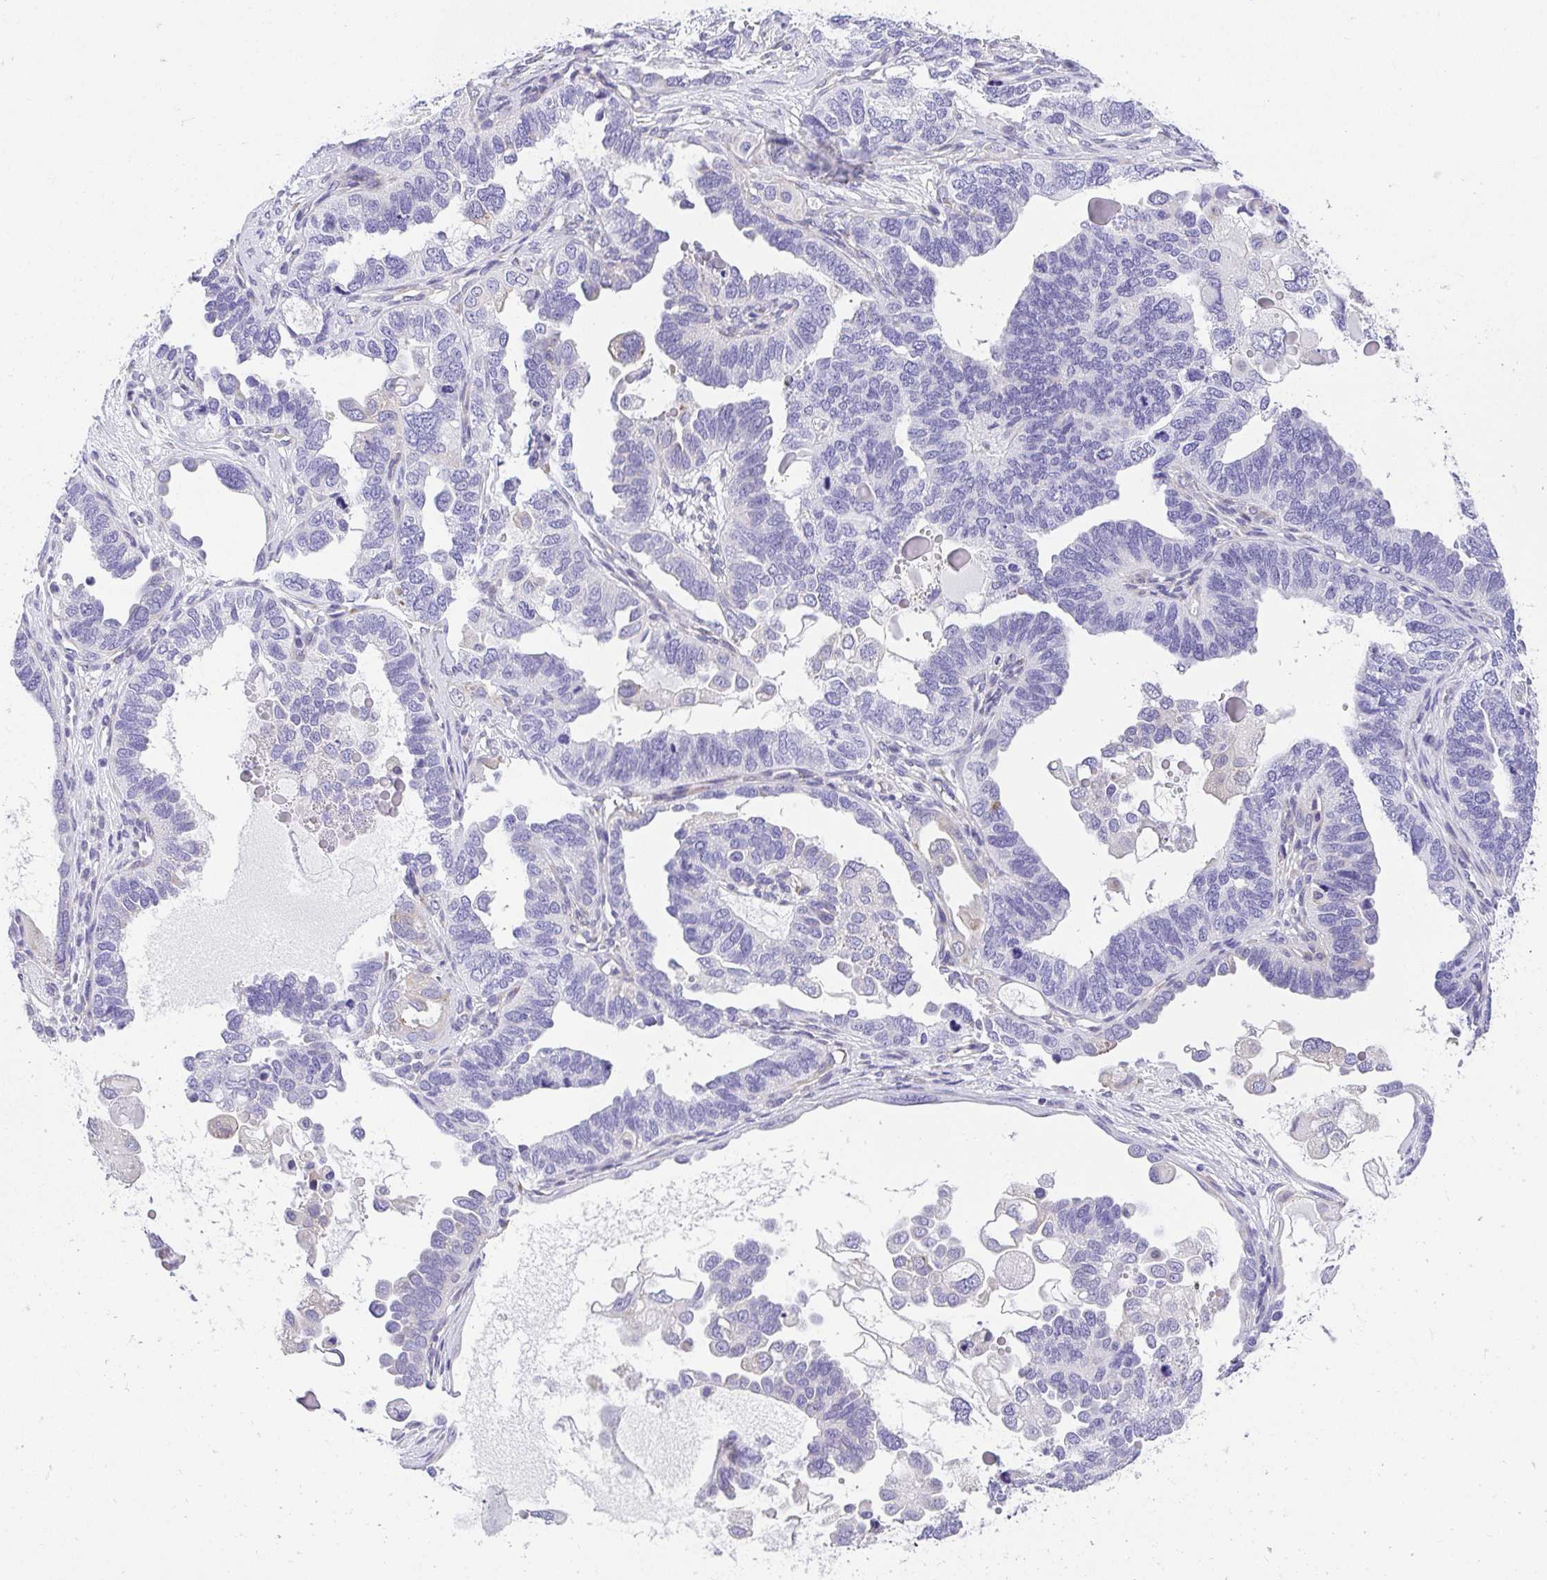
{"staining": {"intensity": "negative", "quantity": "none", "location": "none"}, "tissue": "ovarian cancer", "cell_type": "Tumor cells", "image_type": "cancer", "snomed": [{"axis": "morphology", "description": "Cystadenocarcinoma, serous, NOS"}, {"axis": "topography", "description": "Ovary"}], "caption": "Image shows no significant protein positivity in tumor cells of ovarian serous cystadenocarcinoma.", "gene": "ADRA2C", "patient": {"sex": "female", "age": 51}}